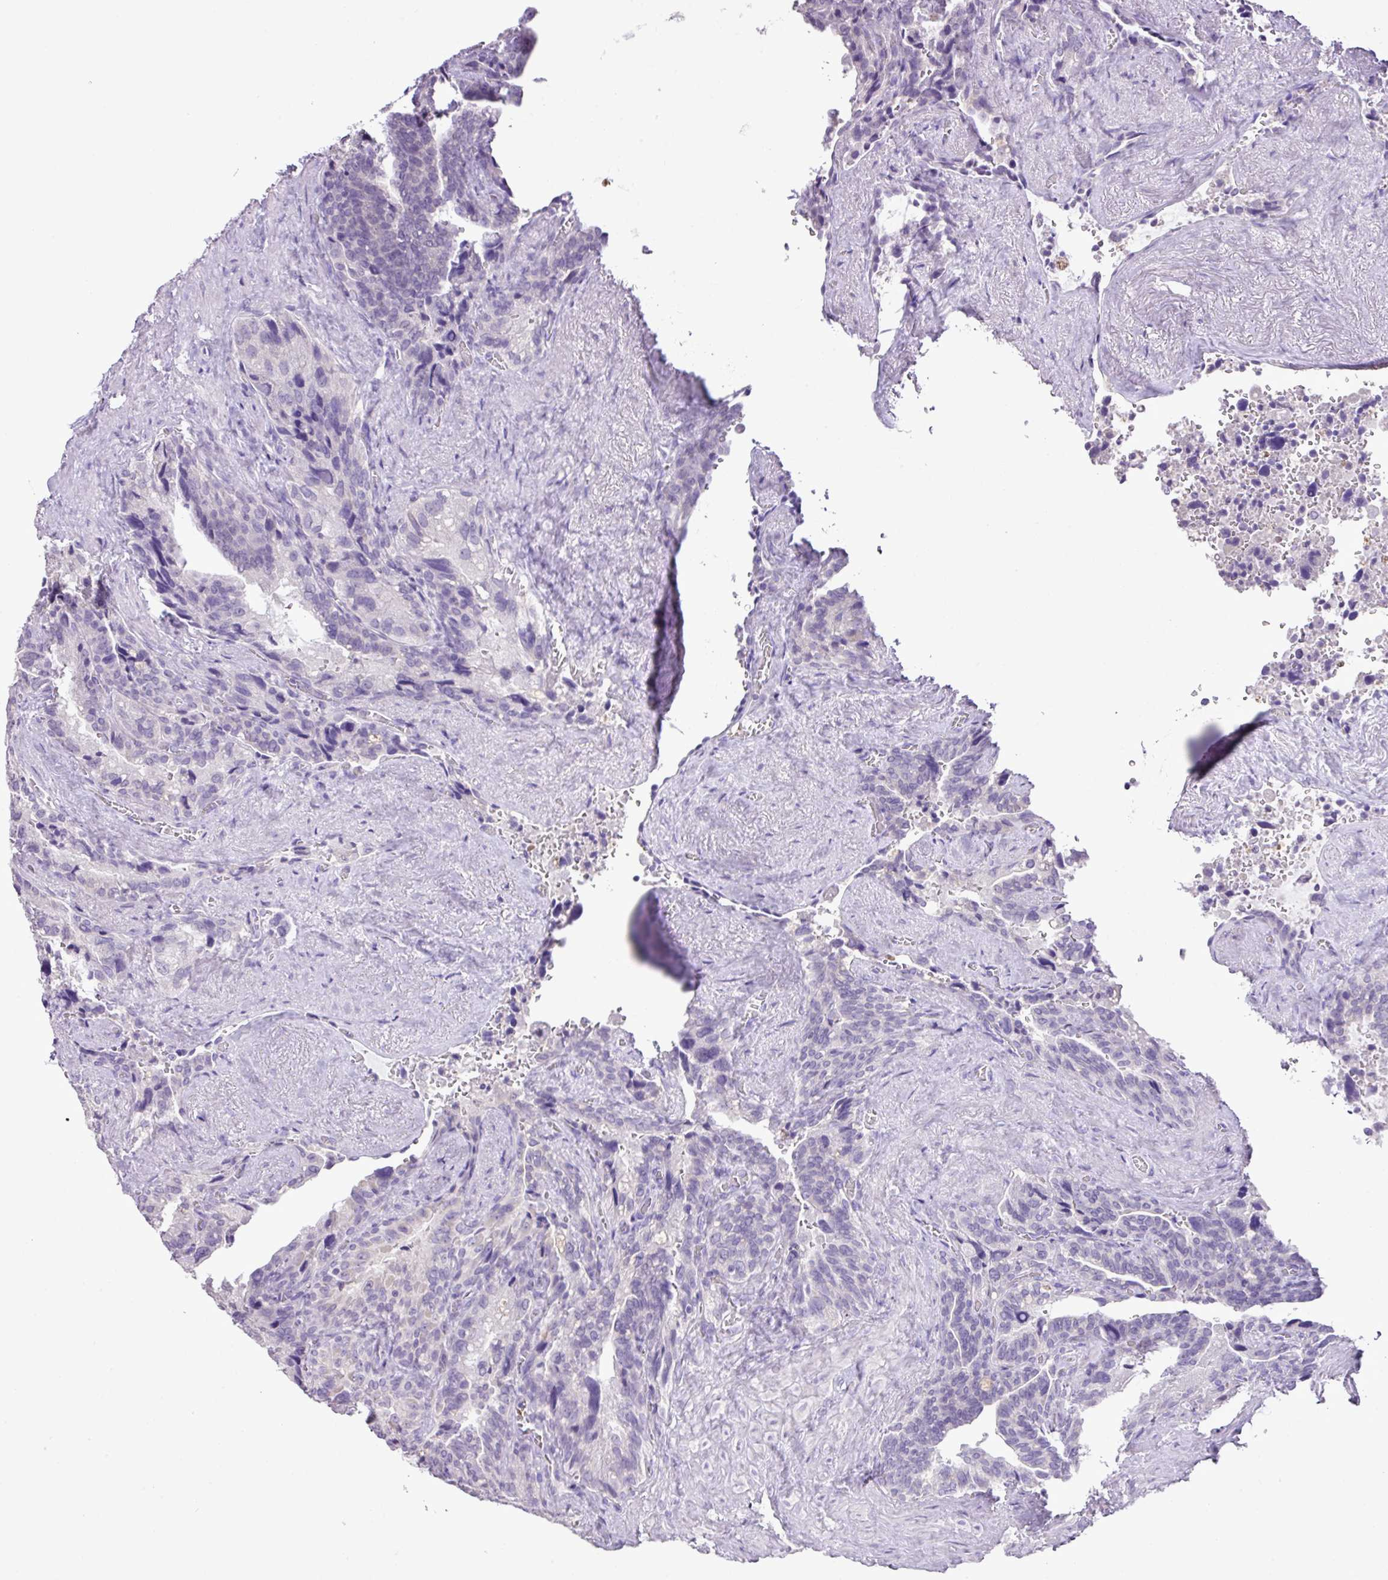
{"staining": {"intensity": "negative", "quantity": "none", "location": "none"}, "tissue": "seminal vesicle", "cell_type": "Glandular cells", "image_type": "normal", "snomed": [{"axis": "morphology", "description": "Normal tissue, NOS"}, {"axis": "topography", "description": "Seminal veicle"}], "caption": "The immunohistochemistry micrograph has no significant staining in glandular cells of seminal vesicle.", "gene": "HTR3E", "patient": {"sex": "male", "age": 68}}